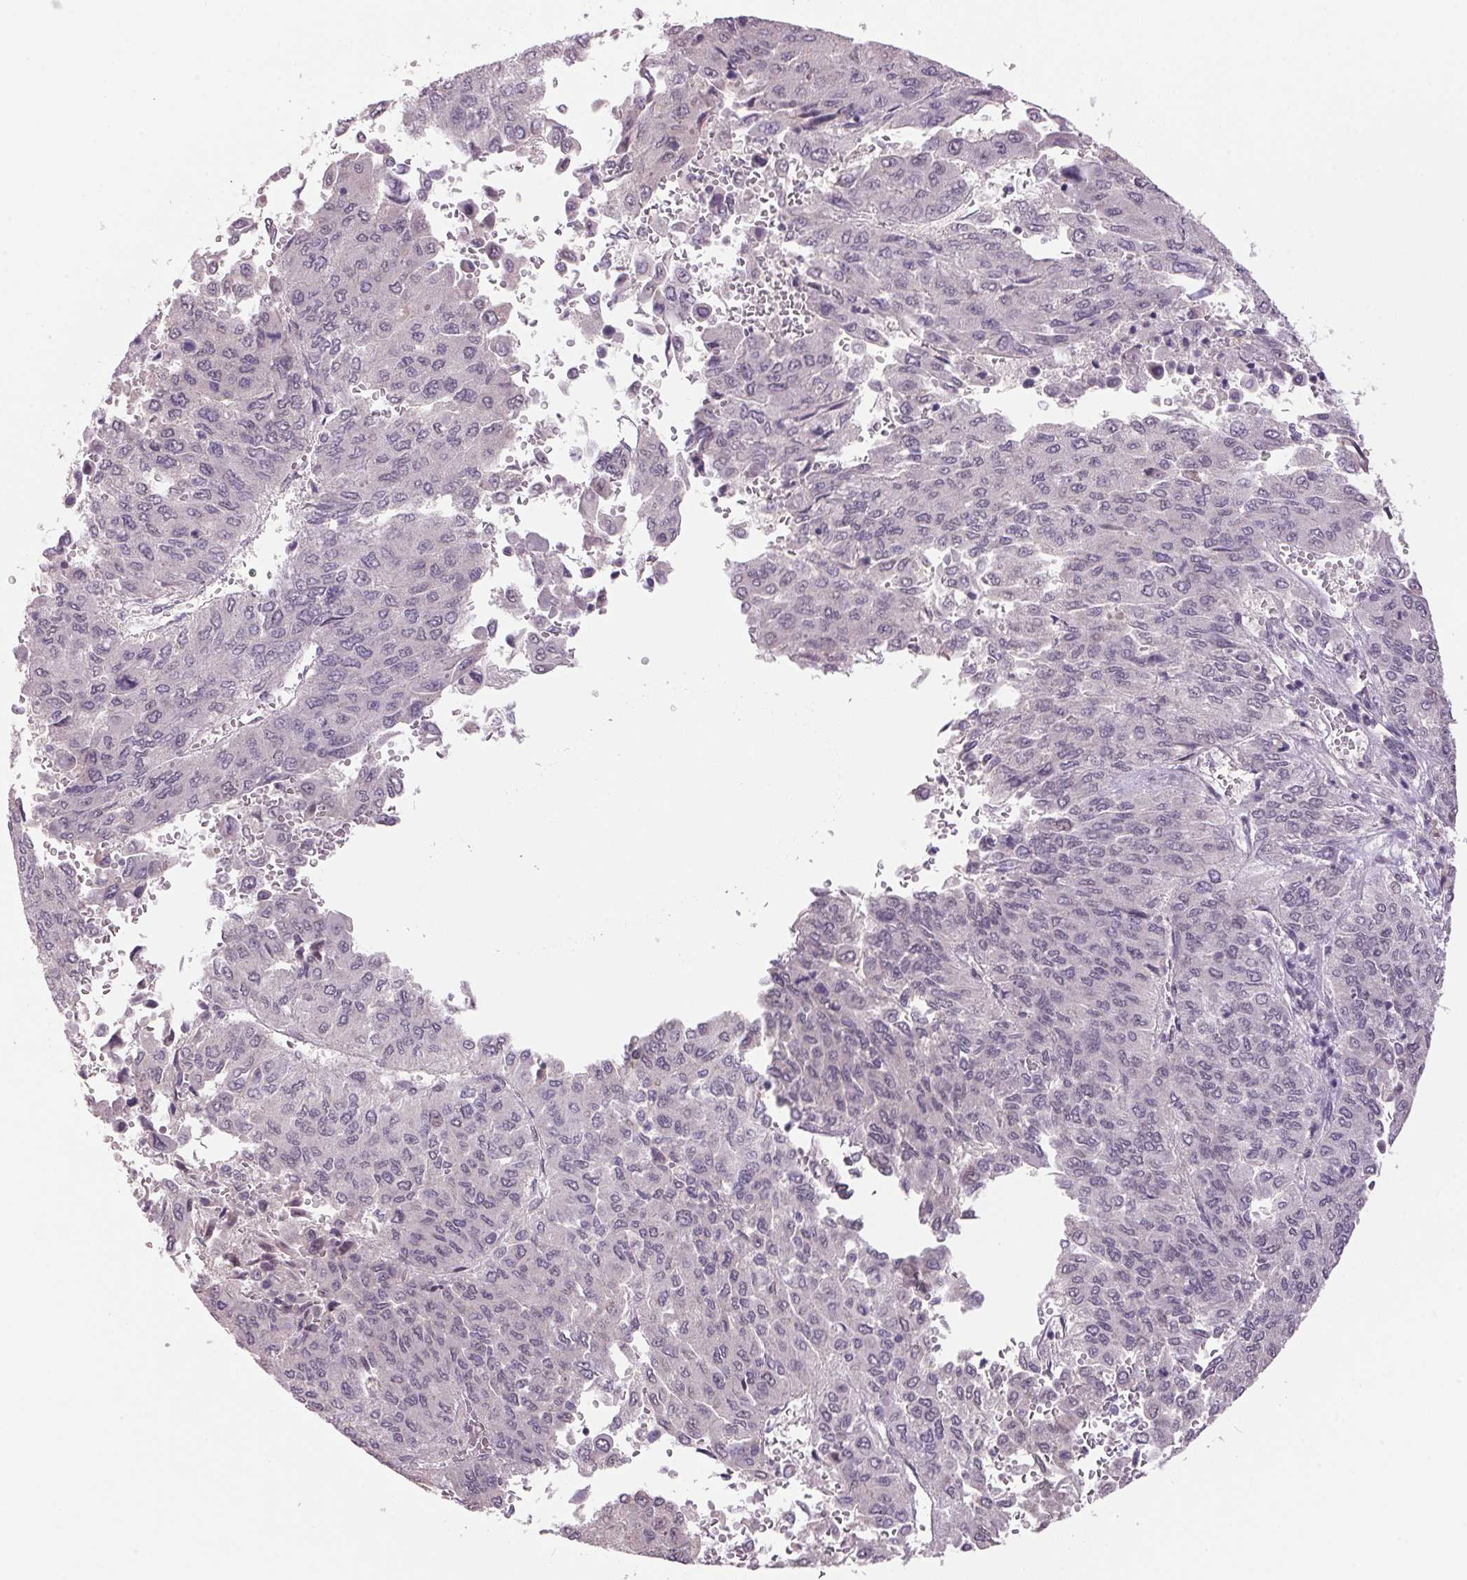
{"staining": {"intensity": "negative", "quantity": "none", "location": "none"}, "tissue": "liver cancer", "cell_type": "Tumor cells", "image_type": "cancer", "snomed": [{"axis": "morphology", "description": "Carcinoma, Hepatocellular, NOS"}, {"axis": "topography", "description": "Liver"}], "caption": "A photomicrograph of liver hepatocellular carcinoma stained for a protein exhibits no brown staining in tumor cells. The staining was performed using DAB to visualize the protein expression in brown, while the nuclei were stained in blue with hematoxylin (Magnification: 20x).", "gene": "ZBTB4", "patient": {"sex": "female", "age": 41}}